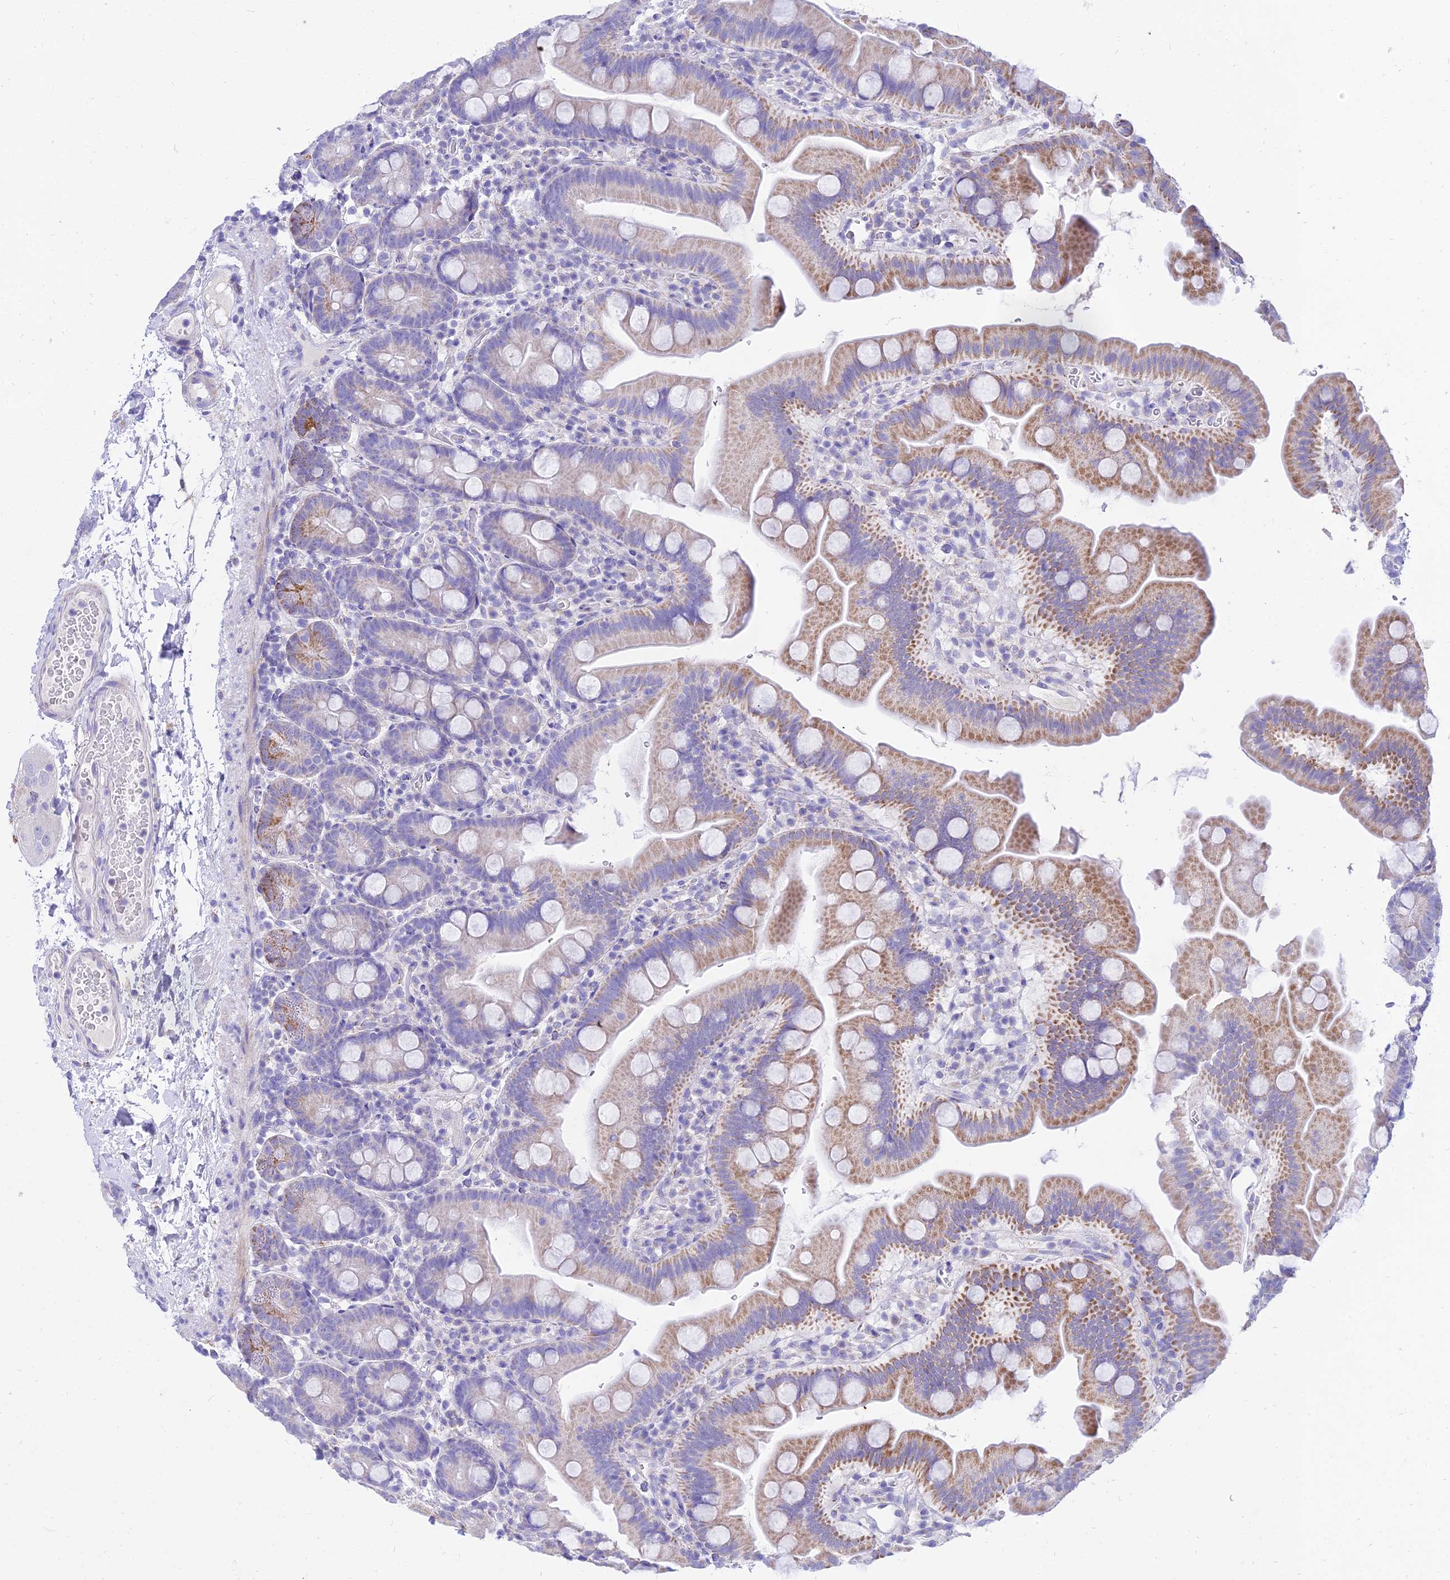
{"staining": {"intensity": "moderate", "quantity": "25%-75%", "location": "cytoplasmic/membranous"}, "tissue": "small intestine", "cell_type": "Glandular cells", "image_type": "normal", "snomed": [{"axis": "morphology", "description": "Normal tissue, NOS"}, {"axis": "topography", "description": "Small intestine"}], "caption": "This image shows IHC staining of unremarkable human small intestine, with medium moderate cytoplasmic/membranous staining in about 25%-75% of glandular cells.", "gene": "PKN3", "patient": {"sex": "female", "age": 68}}